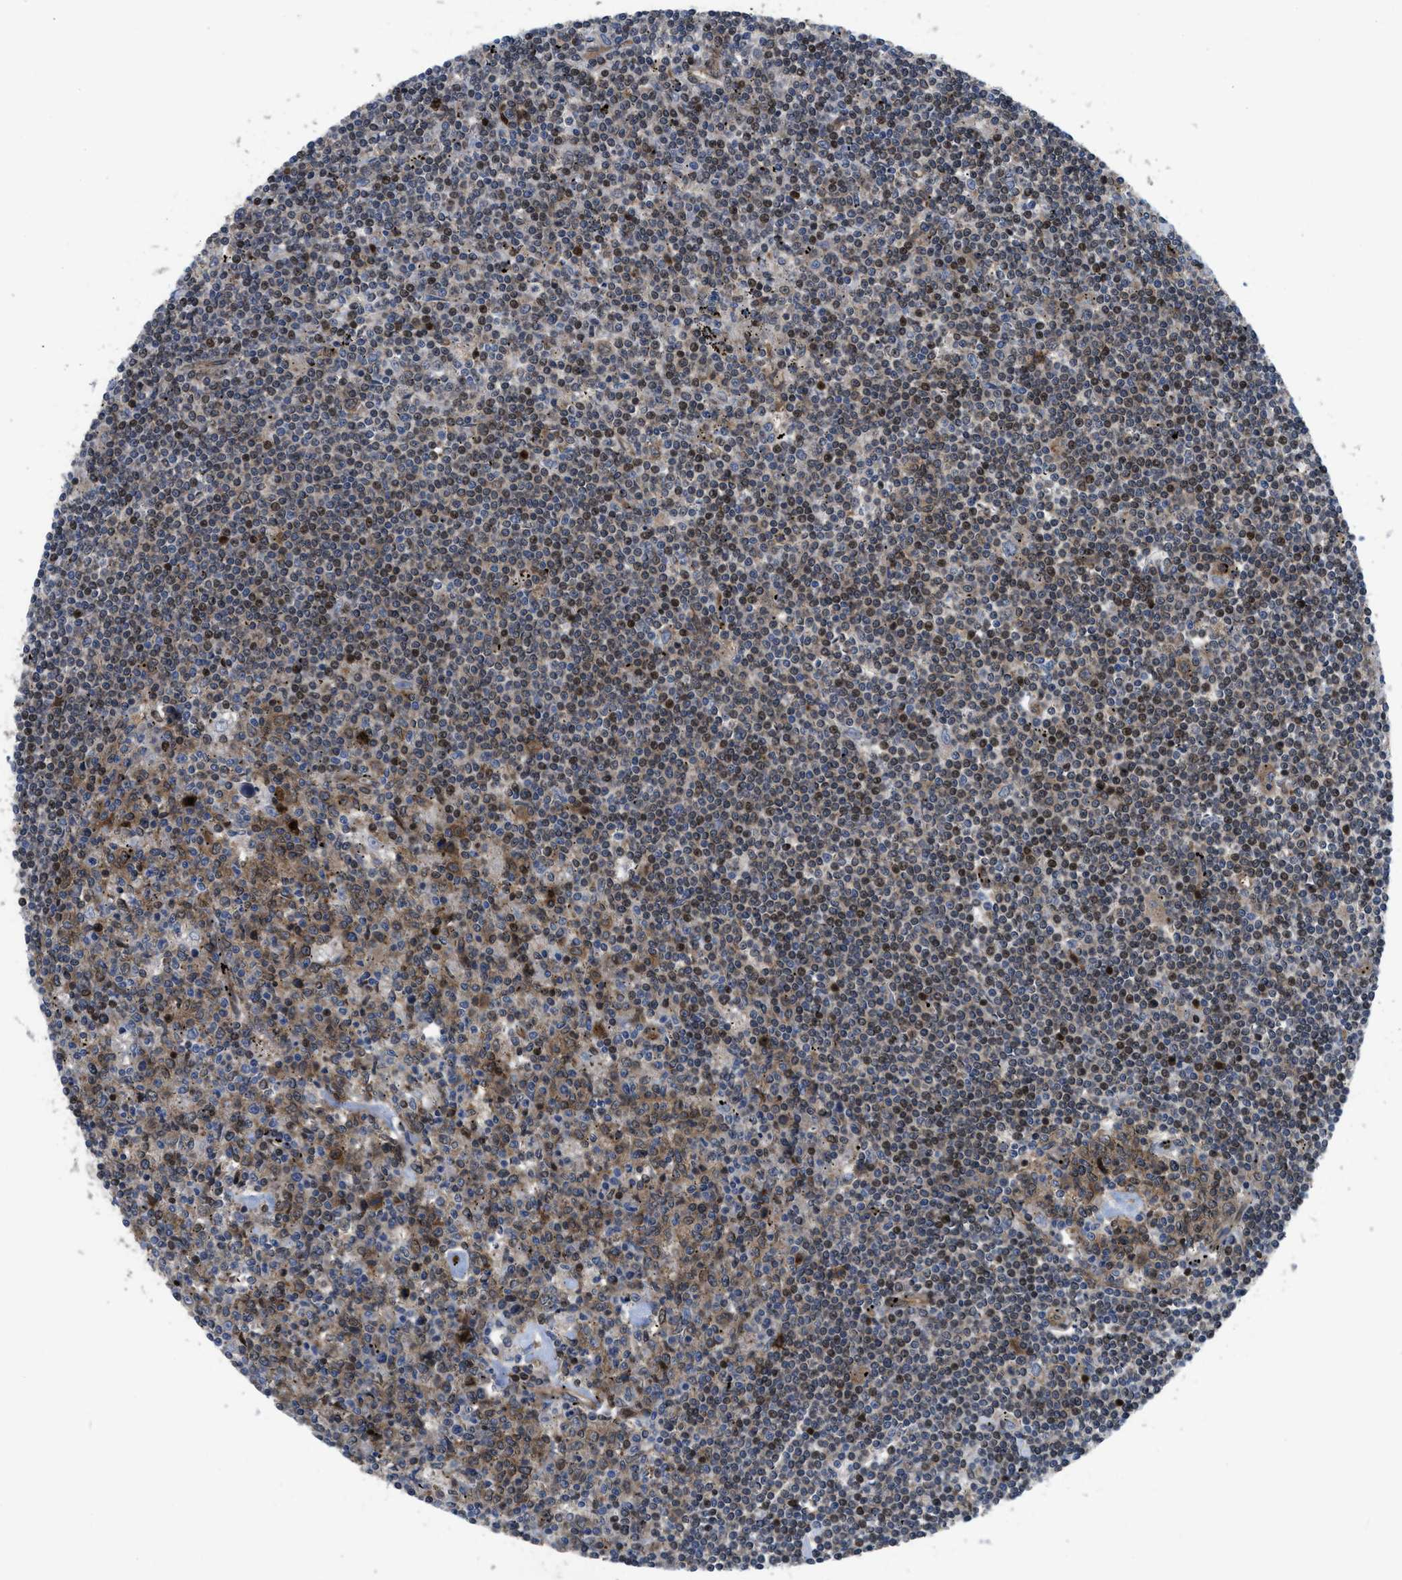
{"staining": {"intensity": "moderate", "quantity": "25%-75%", "location": "nuclear"}, "tissue": "lymphoma", "cell_type": "Tumor cells", "image_type": "cancer", "snomed": [{"axis": "morphology", "description": "Malignant lymphoma, non-Hodgkin's type, Low grade"}, {"axis": "topography", "description": "Spleen"}], "caption": "Low-grade malignant lymphoma, non-Hodgkin's type was stained to show a protein in brown. There is medium levels of moderate nuclear staining in approximately 25%-75% of tumor cells.", "gene": "PPP2CB", "patient": {"sex": "male", "age": 76}}